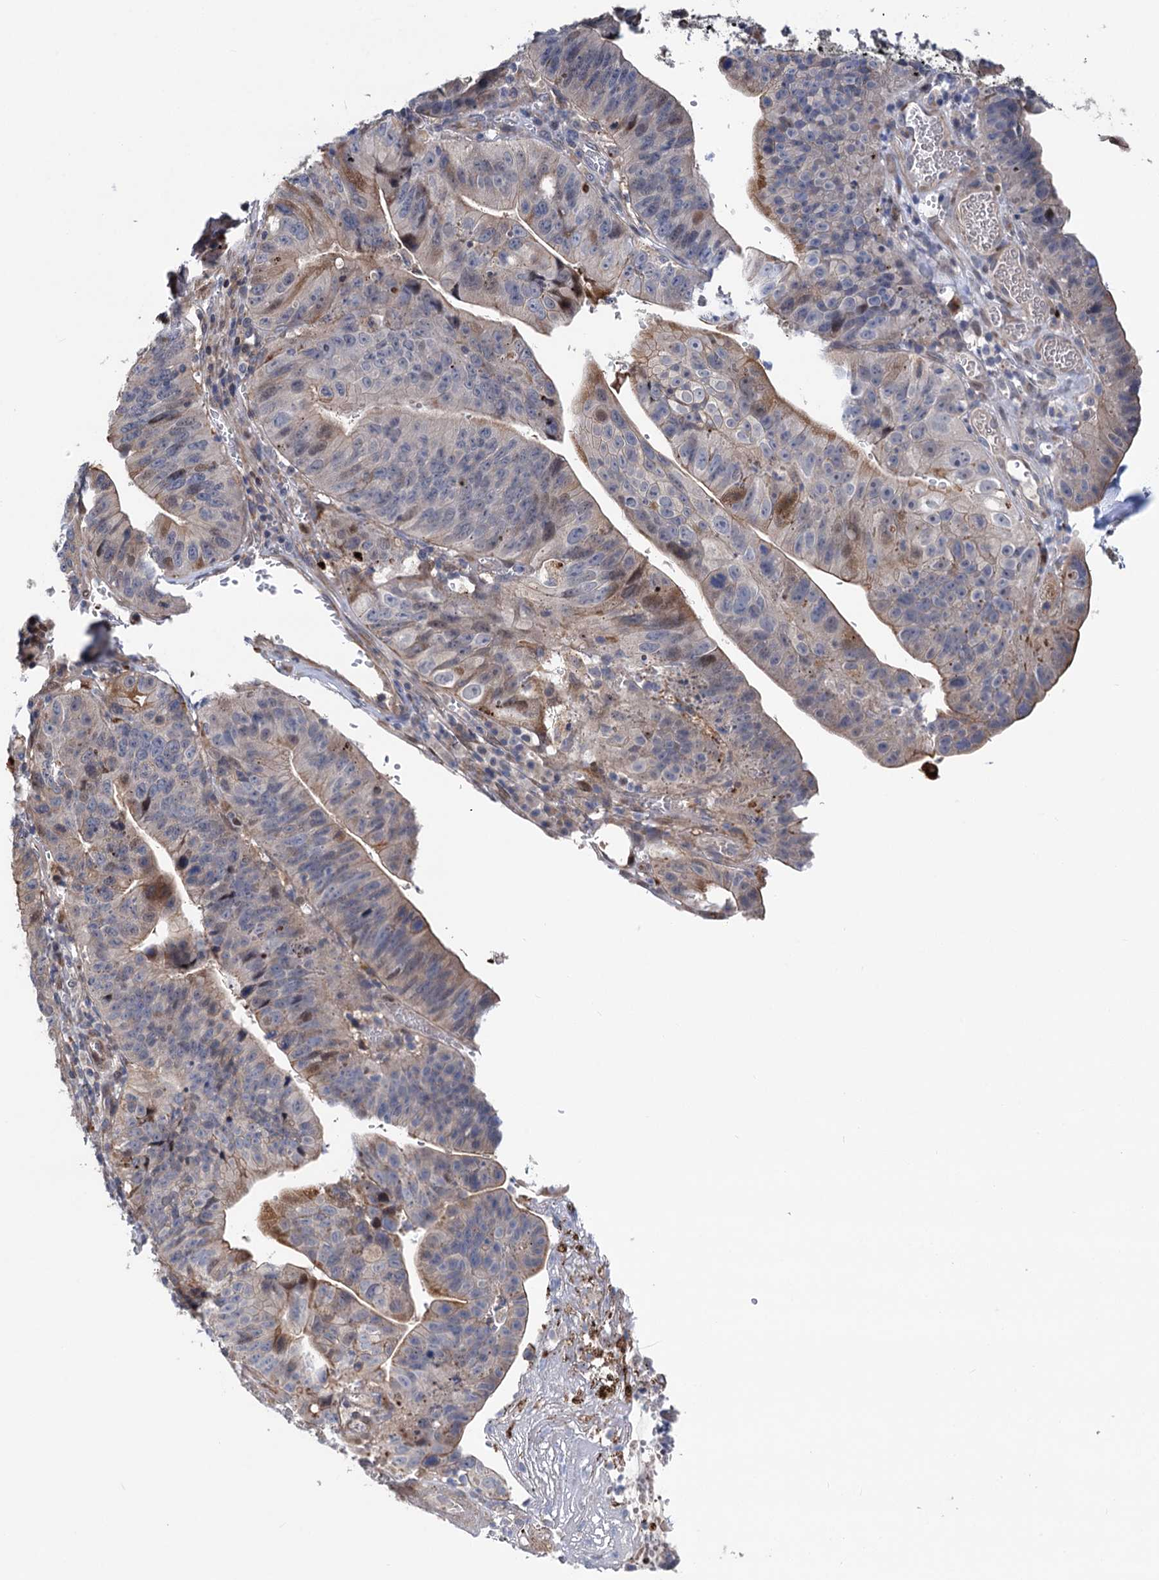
{"staining": {"intensity": "moderate", "quantity": "<25%", "location": "cytoplasmic/membranous,nuclear"}, "tissue": "stomach cancer", "cell_type": "Tumor cells", "image_type": "cancer", "snomed": [{"axis": "morphology", "description": "Adenocarcinoma, NOS"}, {"axis": "topography", "description": "Stomach"}], "caption": "Adenocarcinoma (stomach) stained with a protein marker reveals moderate staining in tumor cells.", "gene": "UBR1", "patient": {"sex": "male", "age": 59}}